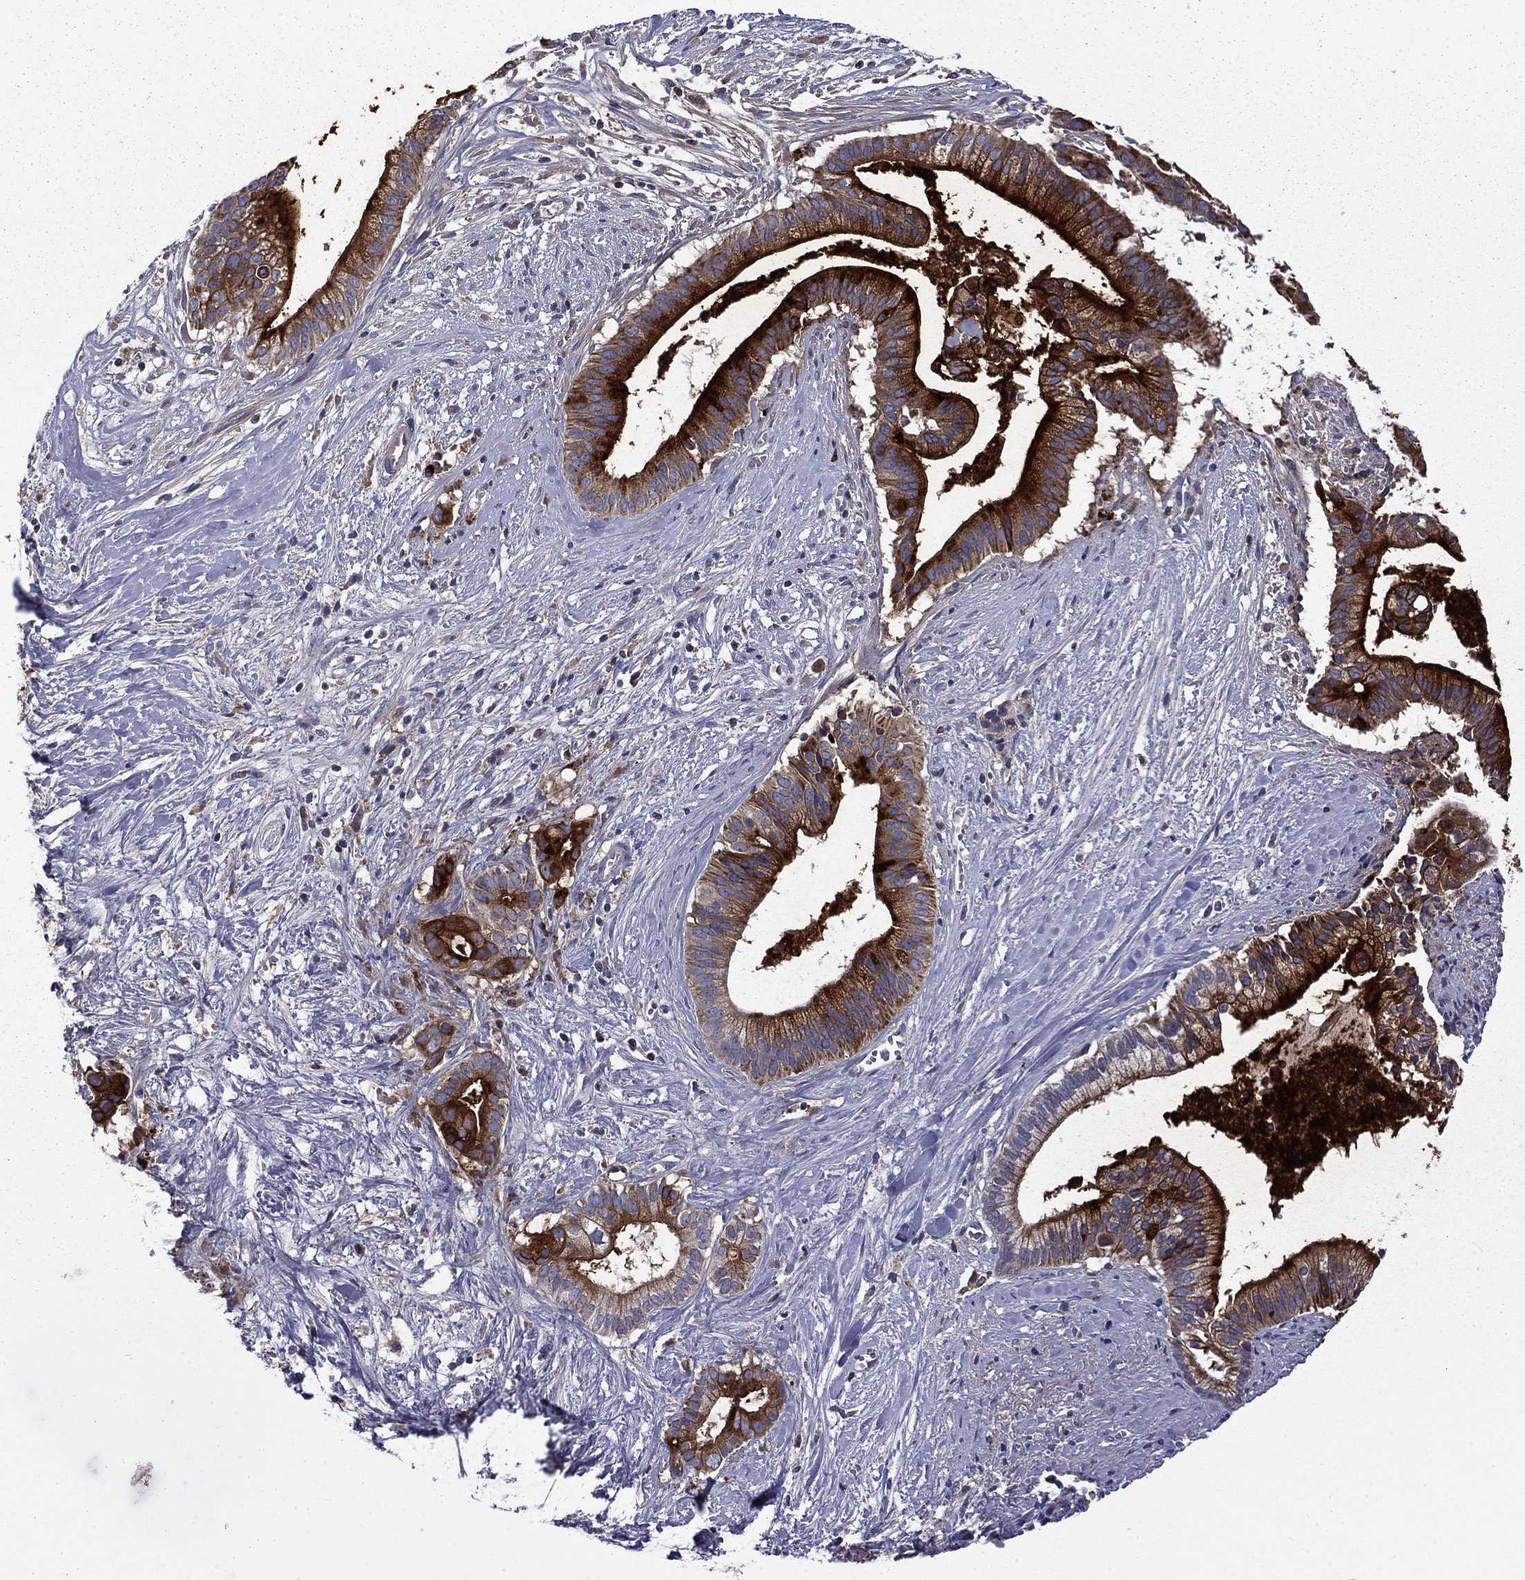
{"staining": {"intensity": "strong", "quantity": ">75%", "location": "cytoplasmic/membranous"}, "tissue": "pancreatic cancer", "cell_type": "Tumor cells", "image_type": "cancer", "snomed": [{"axis": "morphology", "description": "Adenocarcinoma, NOS"}, {"axis": "topography", "description": "Pancreas"}], "caption": "Immunohistochemical staining of human pancreatic cancer (adenocarcinoma) reveals high levels of strong cytoplasmic/membranous positivity in about >75% of tumor cells.", "gene": "CEACAM7", "patient": {"sex": "male", "age": 61}}